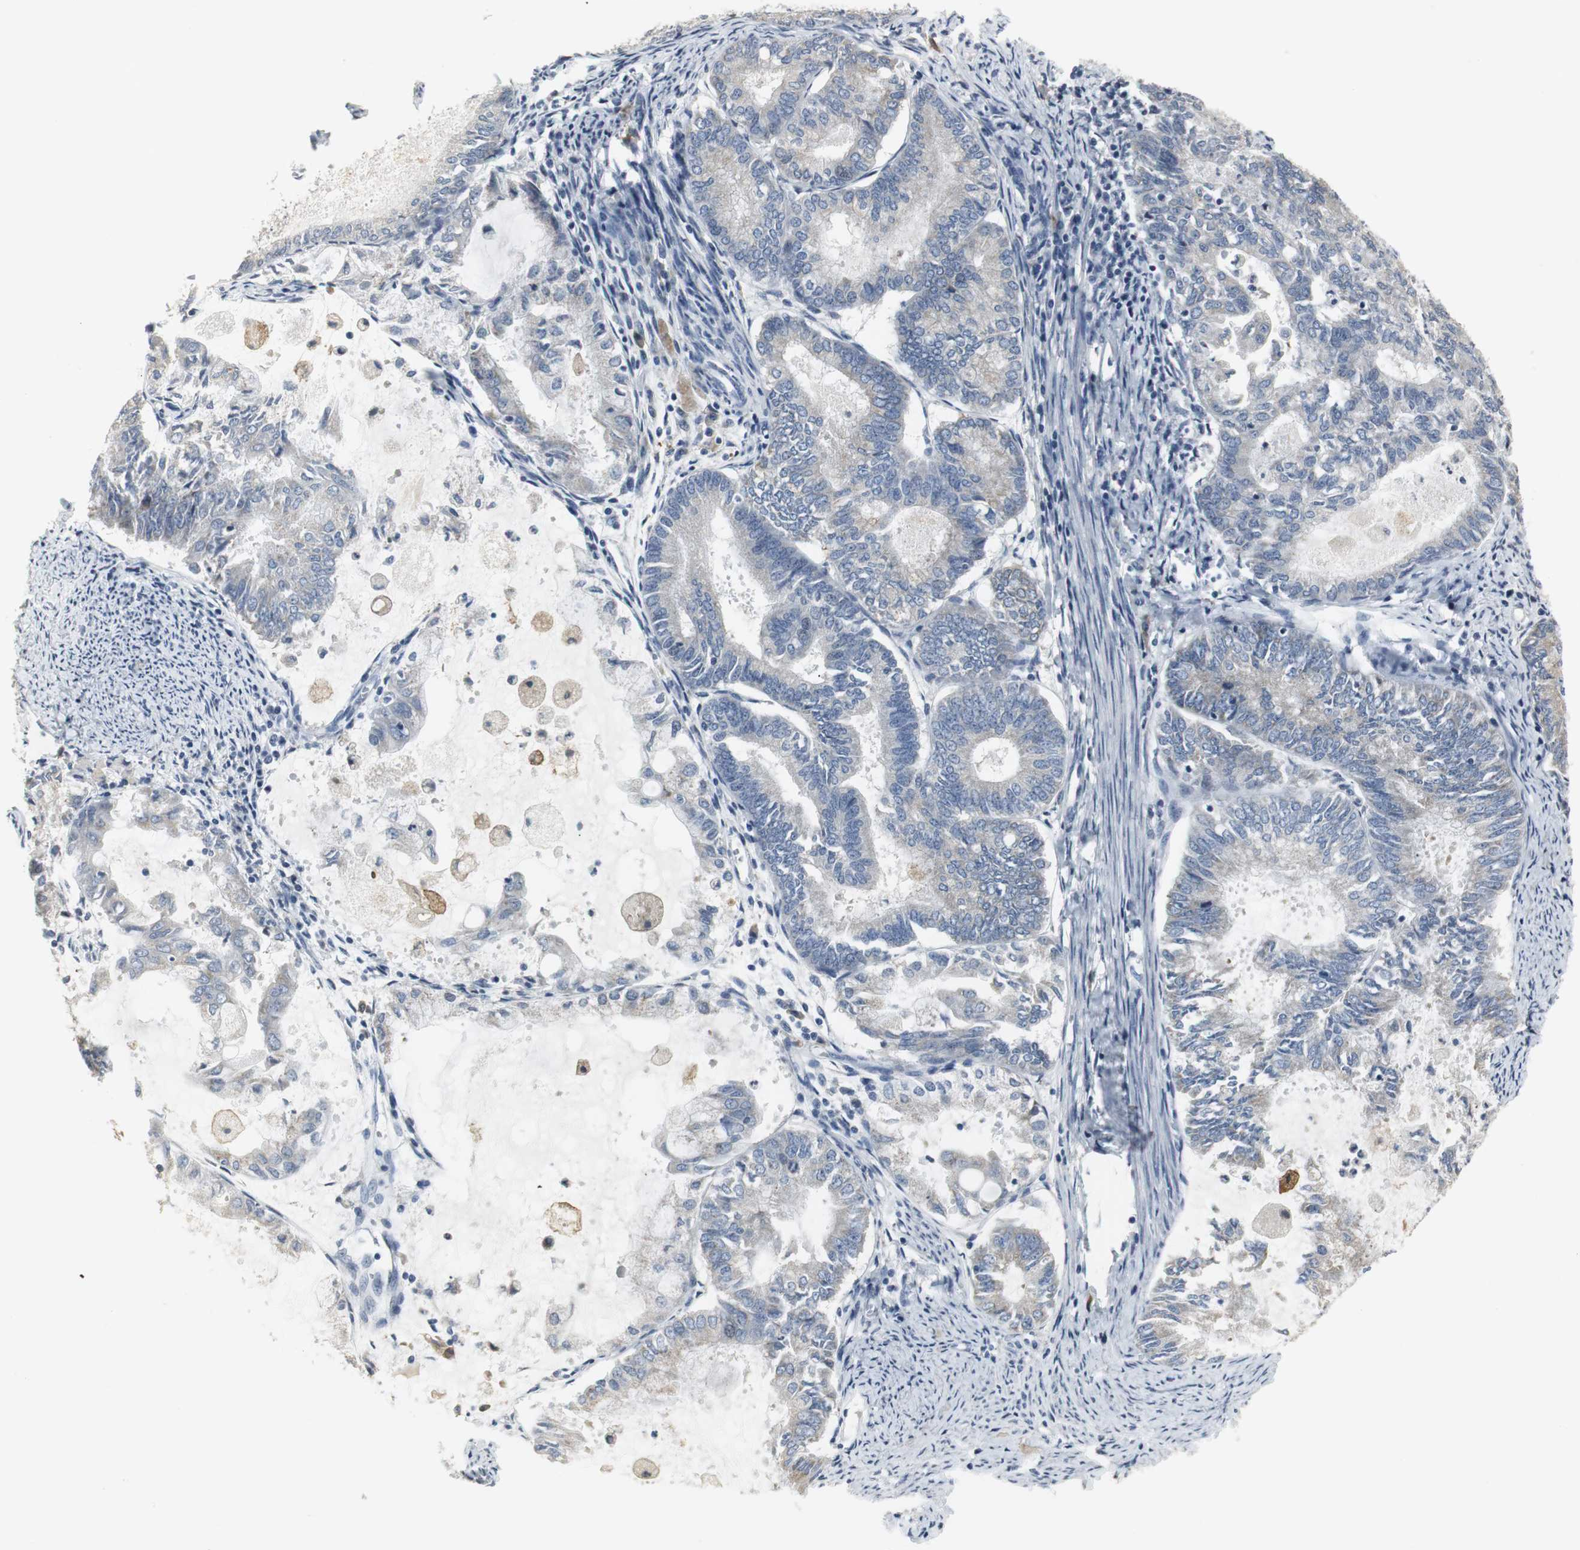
{"staining": {"intensity": "weak", "quantity": "25%-75%", "location": "cytoplasmic/membranous"}, "tissue": "endometrial cancer", "cell_type": "Tumor cells", "image_type": "cancer", "snomed": [{"axis": "morphology", "description": "Adenocarcinoma, NOS"}, {"axis": "topography", "description": "Endometrium"}], "caption": "Endometrial adenocarcinoma stained for a protein (brown) shows weak cytoplasmic/membranous positive positivity in approximately 25%-75% of tumor cells.", "gene": "SLC2A5", "patient": {"sex": "female", "age": 86}}